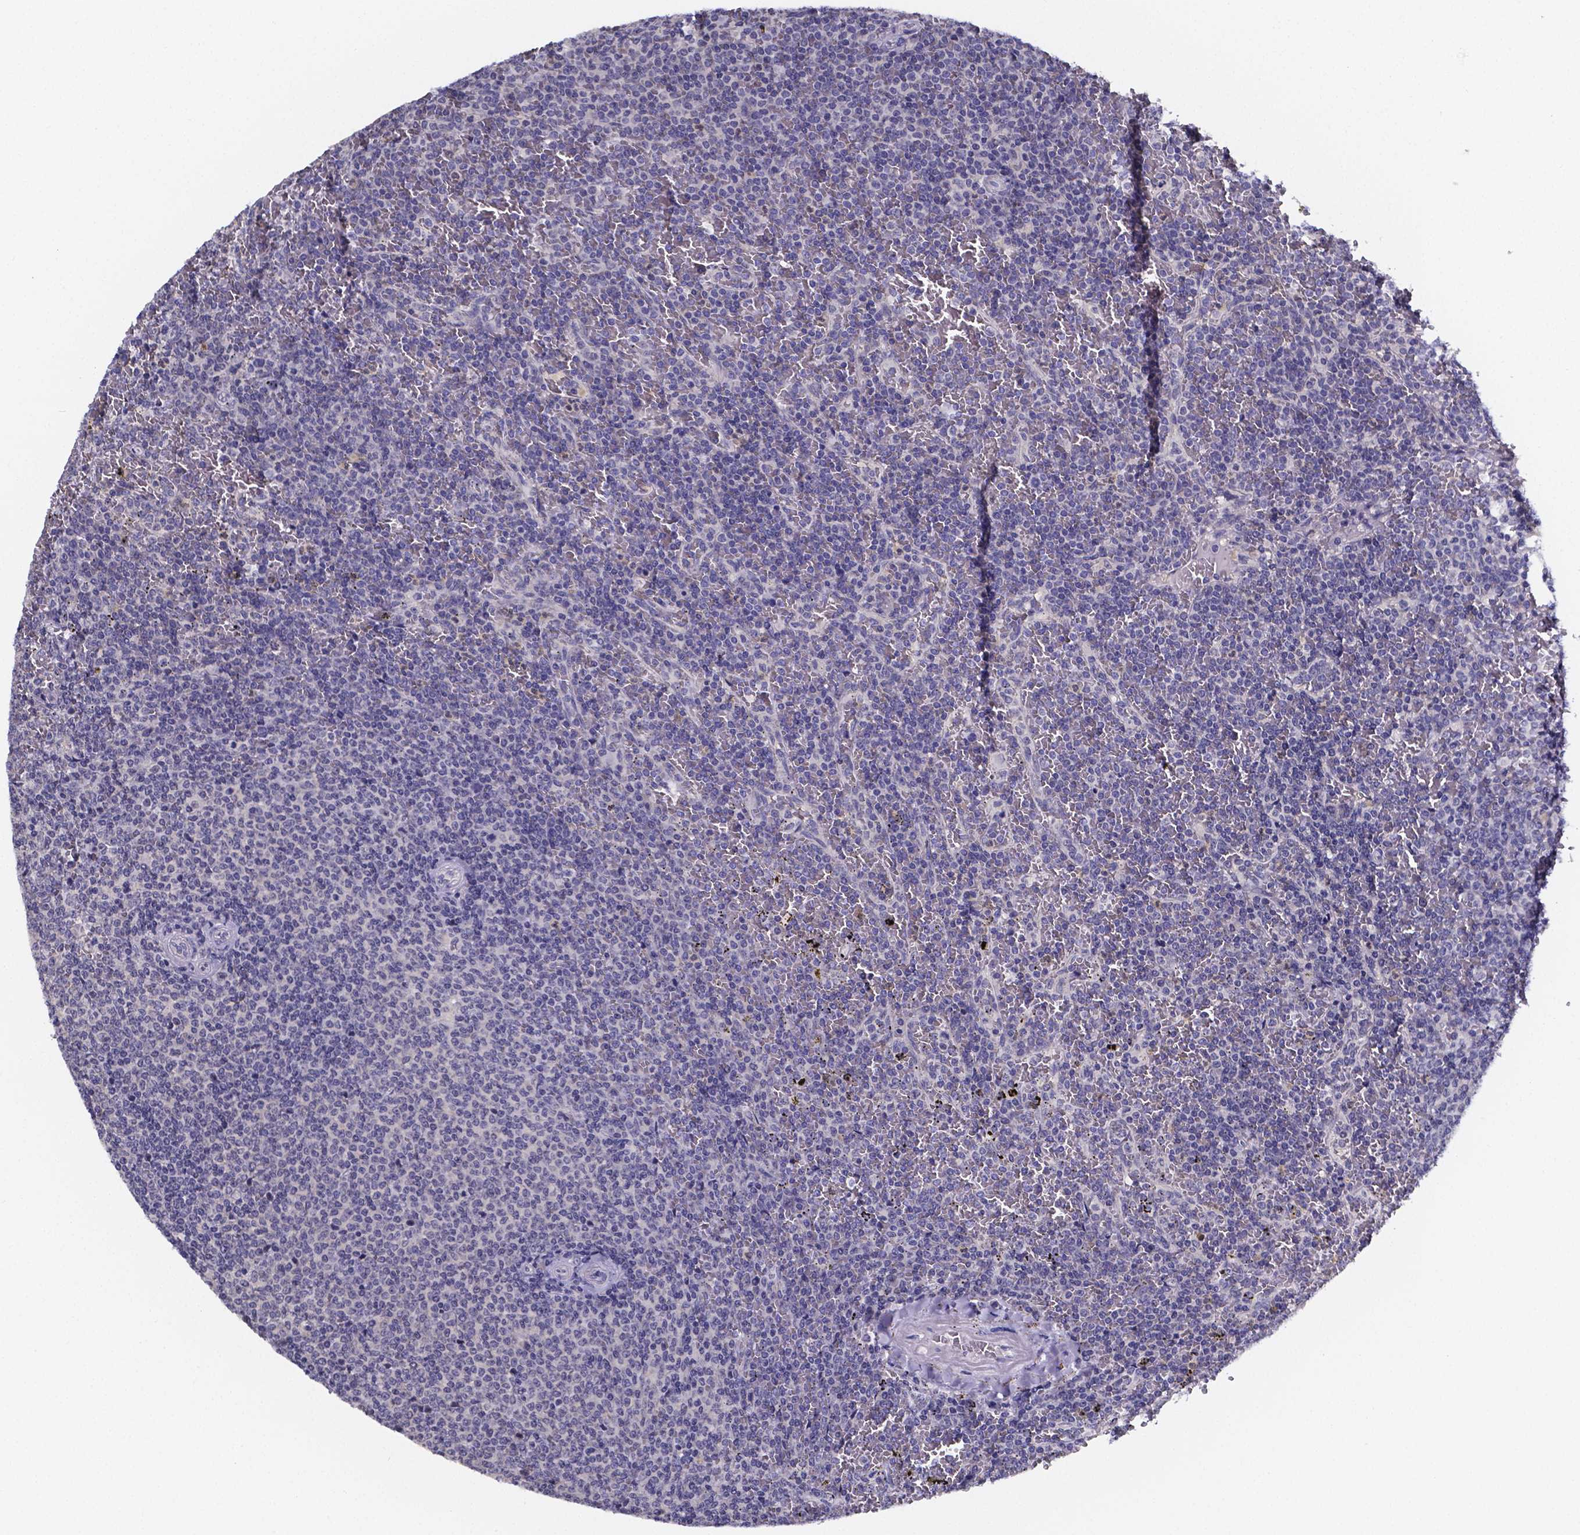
{"staining": {"intensity": "negative", "quantity": "none", "location": "none"}, "tissue": "lymphoma", "cell_type": "Tumor cells", "image_type": "cancer", "snomed": [{"axis": "morphology", "description": "Malignant lymphoma, non-Hodgkin's type, Low grade"}, {"axis": "topography", "description": "Spleen"}], "caption": "Tumor cells show no significant expression in malignant lymphoma, non-Hodgkin's type (low-grade). (DAB IHC visualized using brightfield microscopy, high magnification).", "gene": "IZUMO1", "patient": {"sex": "female", "age": 77}}